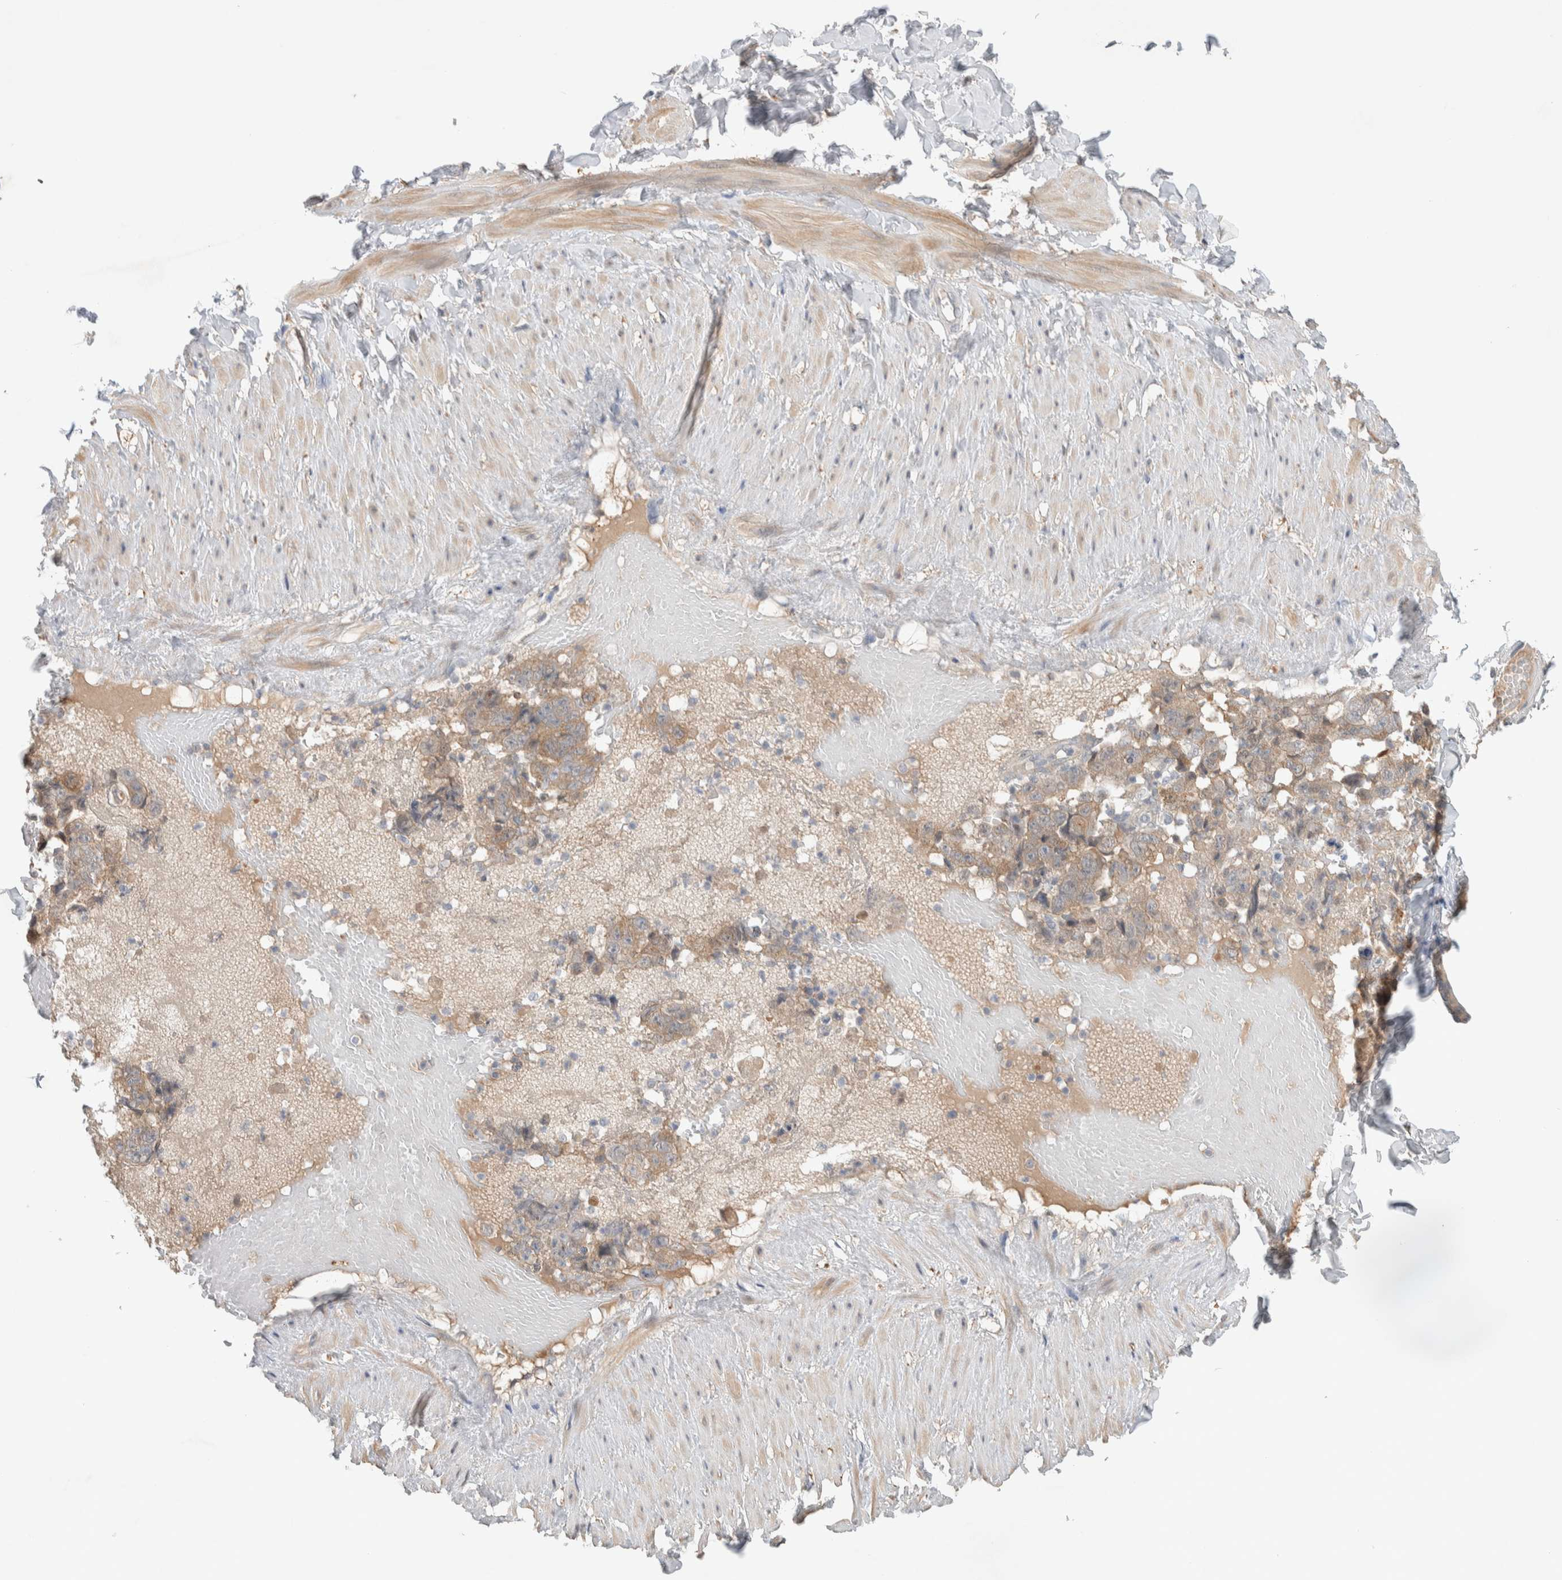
{"staining": {"intensity": "weak", "quantity": ">75%", "location": "cytoplasmic/membranous"}, "tissue": "adipose tissue", "cell_type": "Adipocytes", "image_type": "normal", "snomed": [{"axis": "morphology", "description": "Normal tissue, NOS"}, {"axis": "topography", "description": "Adipose tissue"}, {"axis": "topography", "description": "Vascular tissue"}, {"axis": "topography", "description": "Peripheral nerve tissue"}], "caption": "An immunohistochemistry (IHC) histopathology image of normal tissue is shown. Protein staining in brown highlights weak cytoplasmic/membranous positivity in adipose tissue within adipocytes. Using DAB (3,3'-diaminobenzidine) (brown) and hematoxylin (blue) stains, captured at high magnification using brightfield microscopy.", "gene": "DEPTOR", "patient": {"sex": "male", "age": 25}}